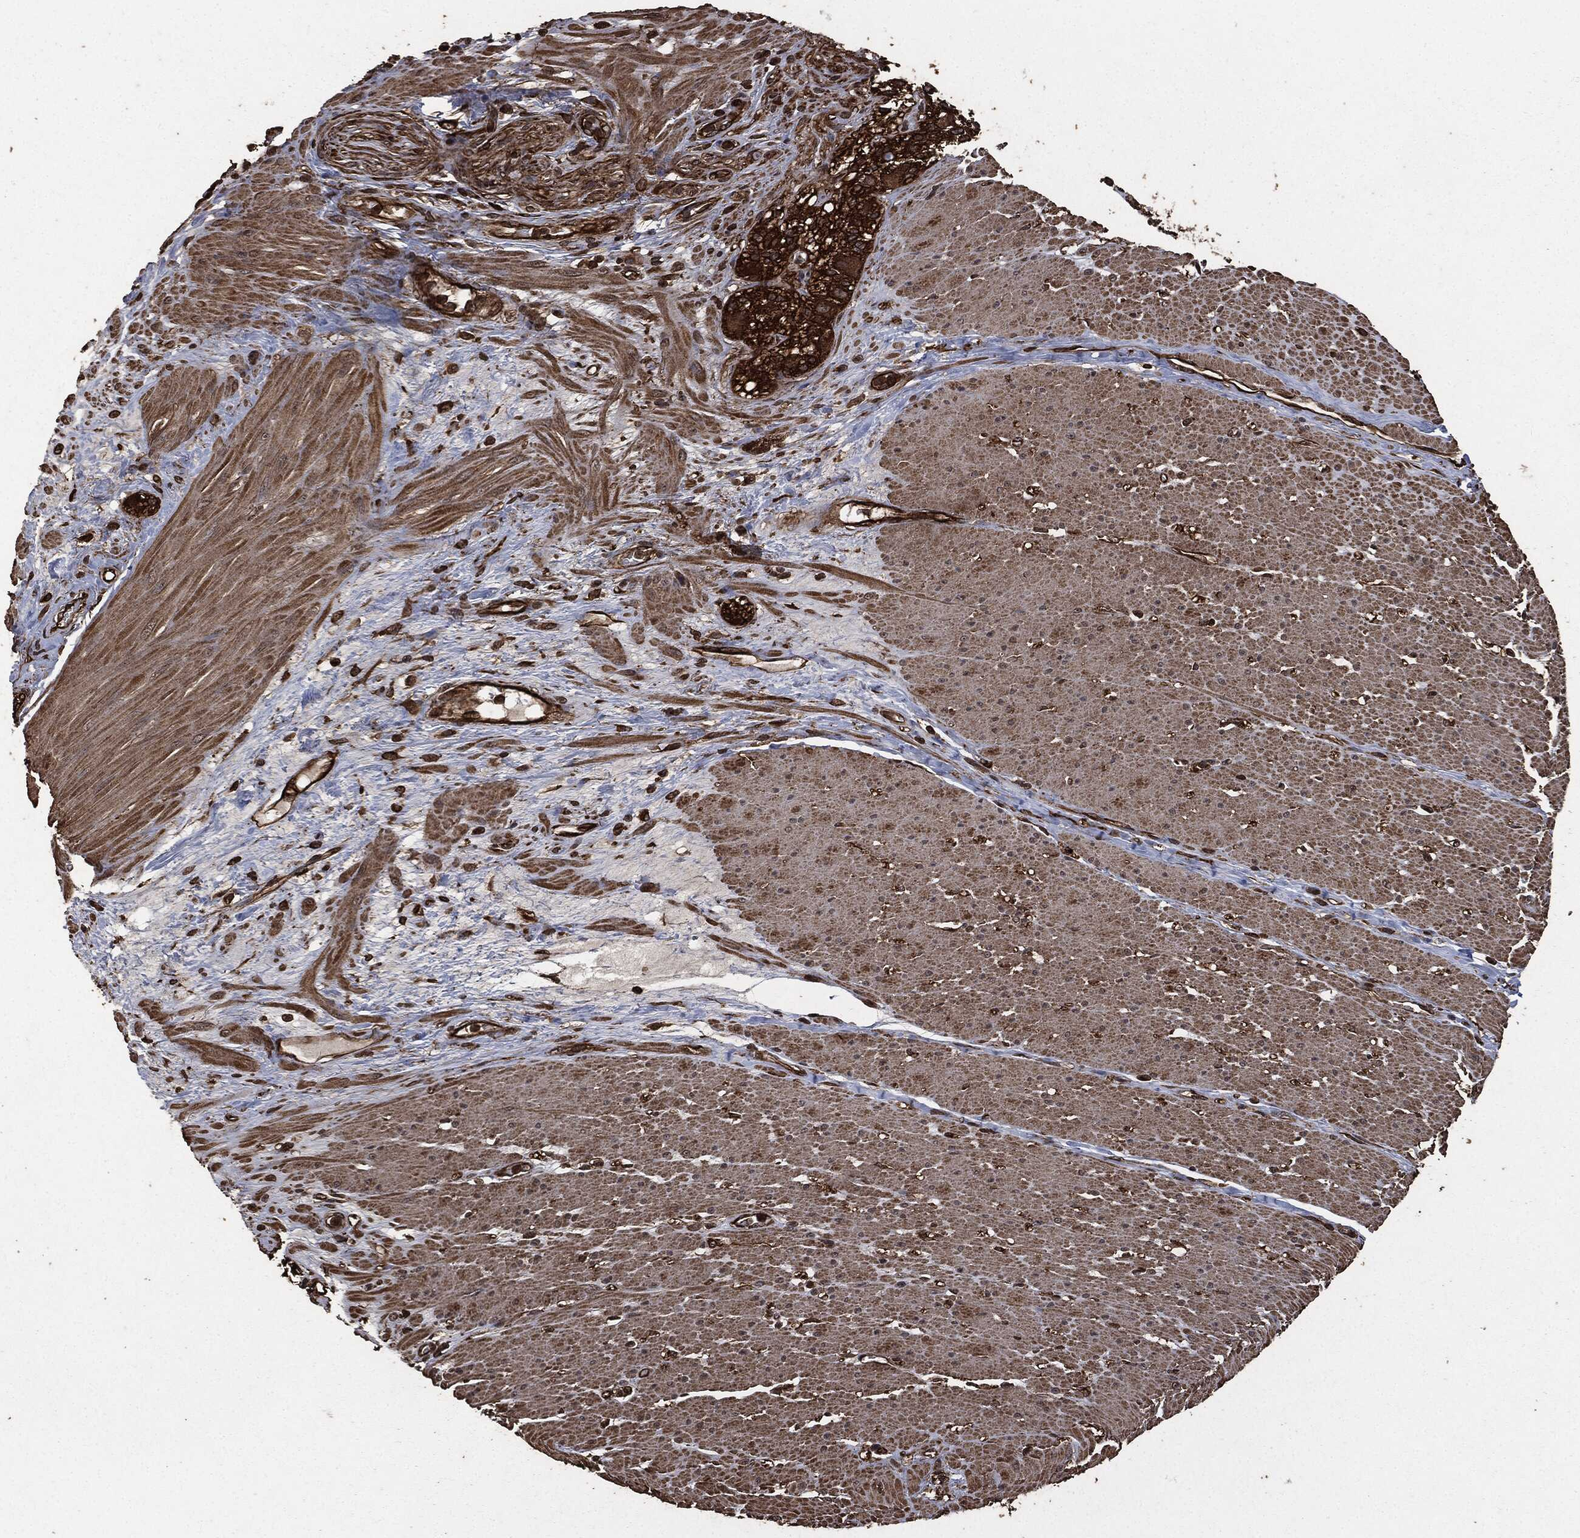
{"staining": {"intensity": "moderate", "quantity": "25%-75%", "location": "cytoplasmic/membranous"}, "tissue": "smooth muscle", "cell_type": "Smooth muscle cells", "image_type": "normal", "snomed": [{"axis": "morphology", "description": "Normal tissue, NOS"}, {"axis": "topography", "description": "Soft tissue"}, {"axis": "topography", "description": "Smooth muscle"}], "caption": "IHC staining of unremarkable smooth muscle, which exhibits medium levels of moderate cytoplasmic/membranous expression in about 25%-75% of smooth muscle cells indicating moderate cytoplasmic/membranous protein staining. The staining was performed using DAB (brown) for protein detection and nuclei were counterstained in hematoxylin (blue).", "gene": "HRAS", "patient": {"sex": "male", "age": 72}}